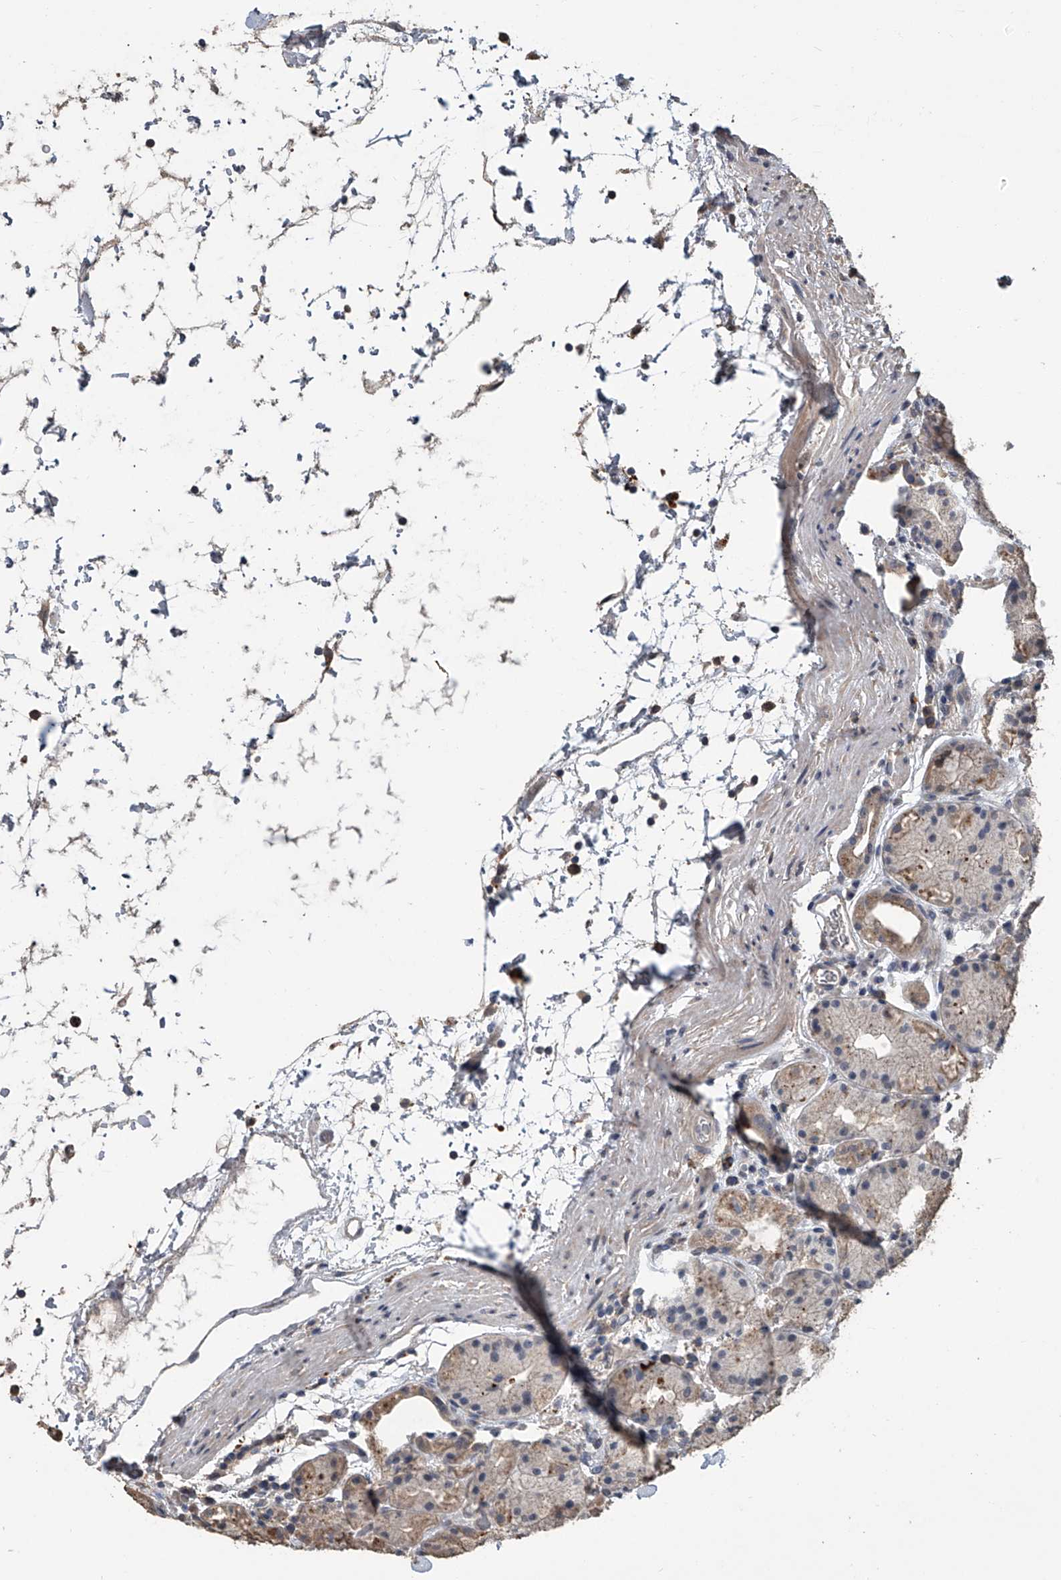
{"staining": {"intensity": "moderate", "quantity": "25%-75%", "location": "cytoplasmic/membranous"}, "tissue": "stomach", "cell_type": "Glandular cells", "image_type": "normal", "snomed": [{"axis": "morphology", "description": "Normal tissue, NOS"}, {"axis": "topography", "description": "Stomach, upper"}], "caption": "Immunohistochemistry (DAB) staining of benign human stomach shows moderate cytoplasmic/membranous protein positivity in about 25%-75% of glandular cells.", "gene": "DOCK9", "patient": {"sex": "male", "age": 48}}